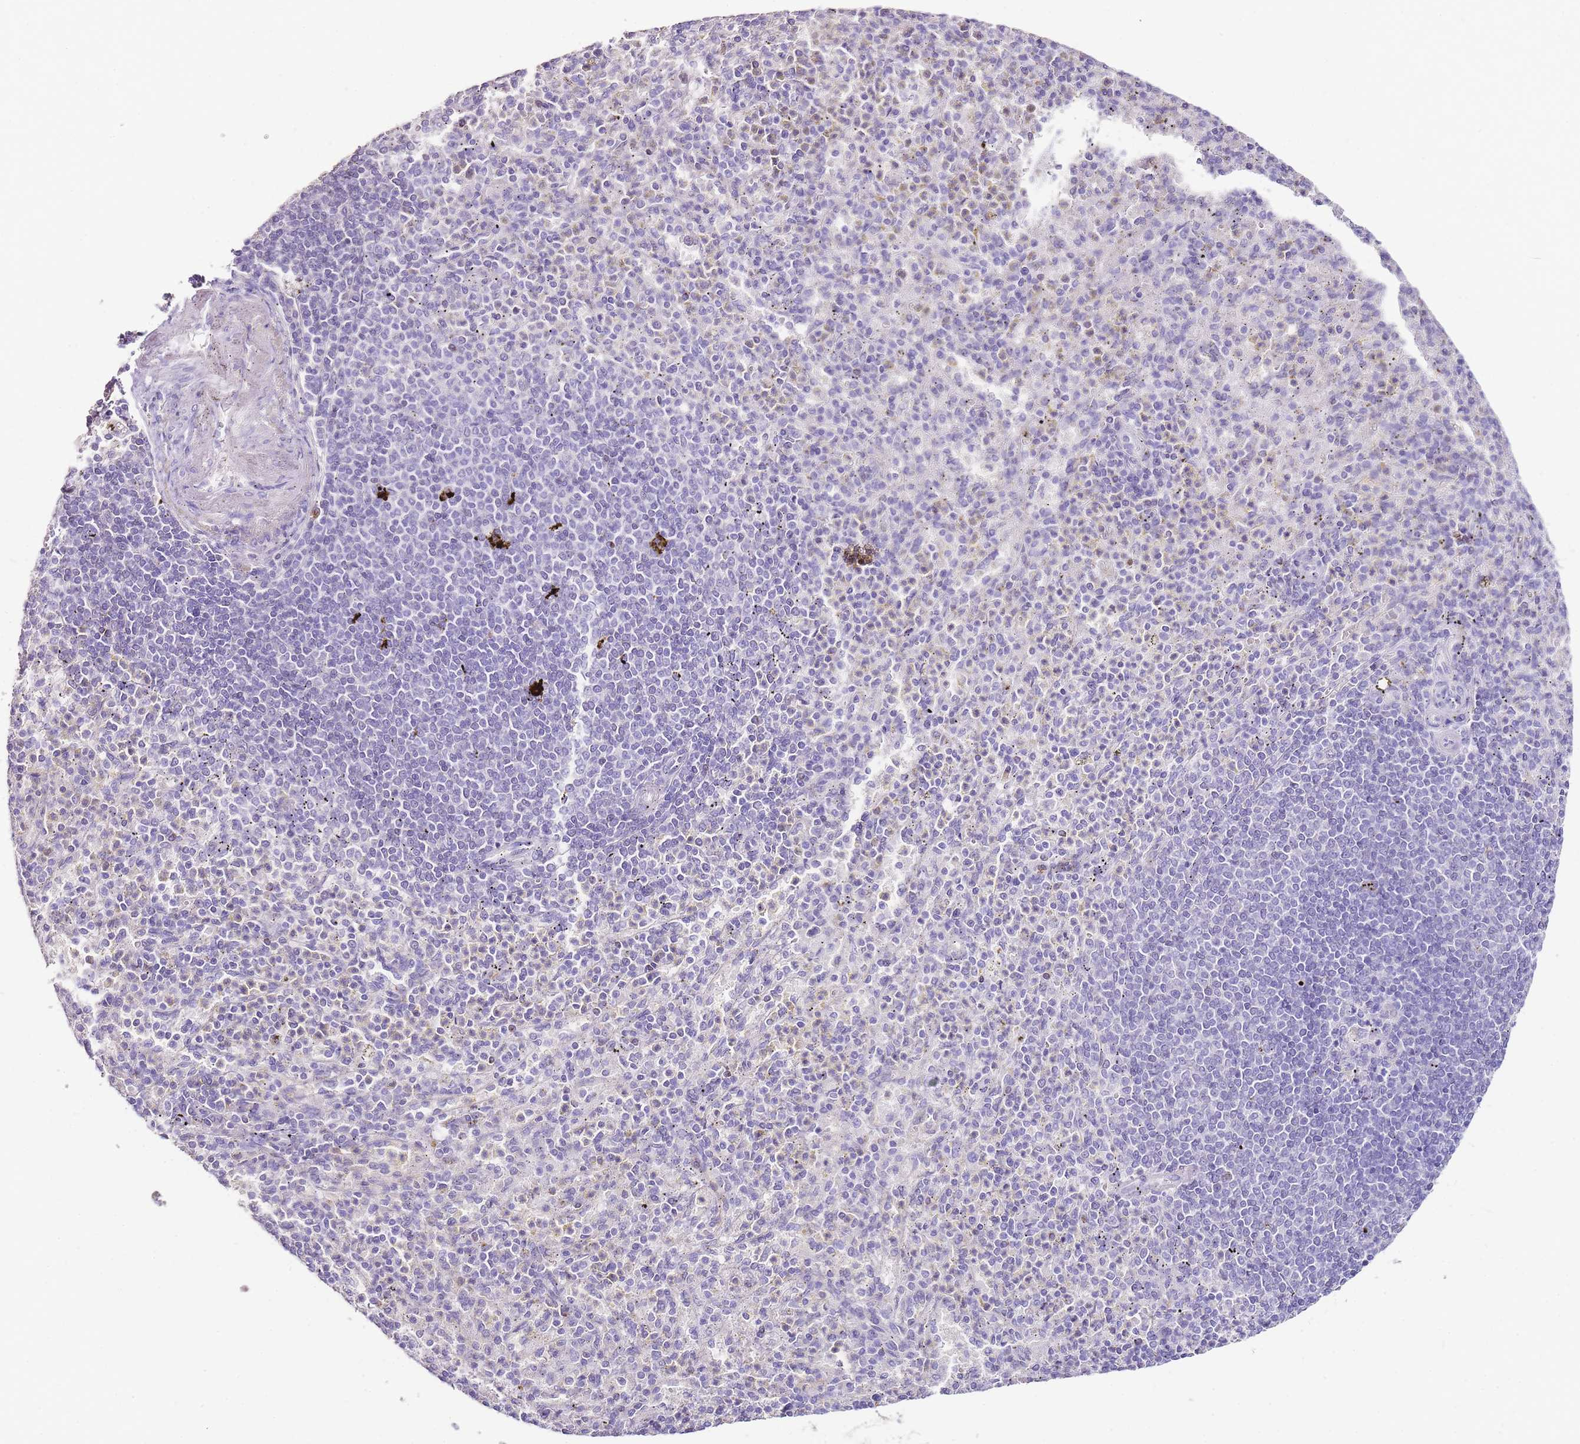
{"staining": {"intensity": "negative", "quantity": "none", "location": "none"}, "tissue": "spleen", "cell_type": "Cells in red pulp", "image_type": "normal", "snomed": [{"axis": "morphology", "description": "Normal tissue, NOS"}, {"axis": "topography", "description": "Spleen"}], "caption": "Immunohistochemistry (IHC) of benign spleen shows no staining in cells in red pulp.", "gene": "DPP4", "patient": {"sex": "female", "age": 74}}